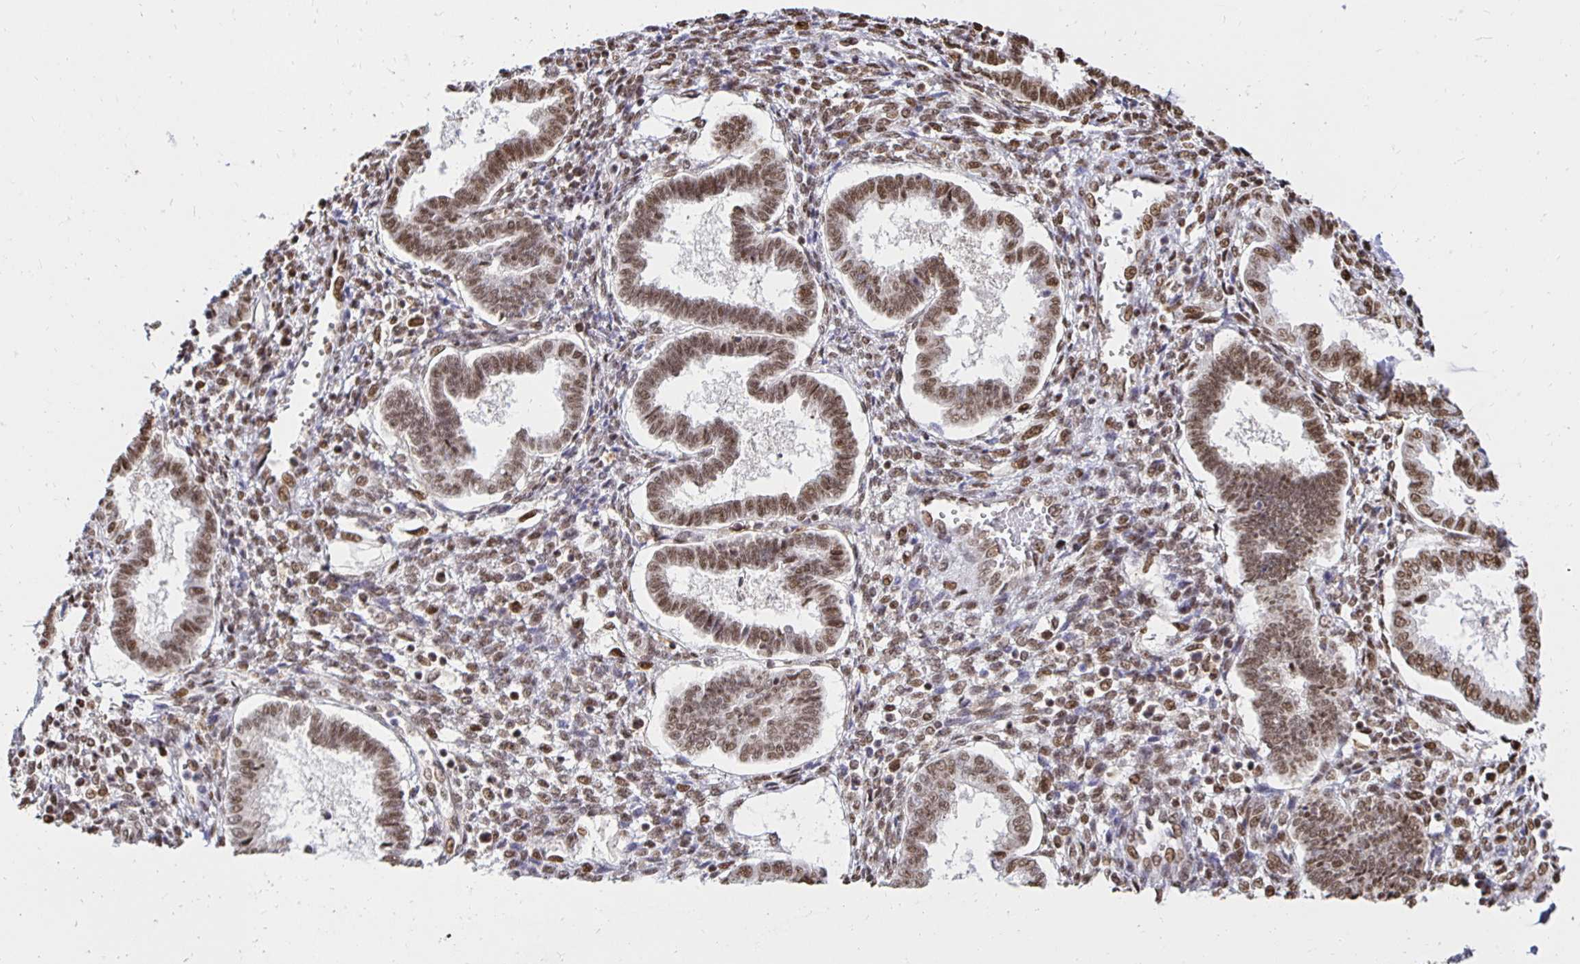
{"staining": {"intensity": "moderate", "quantity": ">75%", "location": "nuclear"}, "tissue": "endometrium", "cell_type": "Cells in endometrial stroma", "image_type": "normal", "snomed": [{"axis": "morphology", "description": "Normal tissue, NOS"}, {"axis": "topography", "description": "Endometrium"}], "caption": "An immunohistochemistry (IHC) photomicrograph of unremarkable tissue is shown. Protein staining in brown shows moderate nuclear positivity in endometrium within cells in endometrial stroma. The staining was performed using DAB, with brown indicating positive protein expression. Nuclei are stained blue with hematoxylin.", "gene": "ZNF579", "patient": {"sex": "female", "age": 24}}